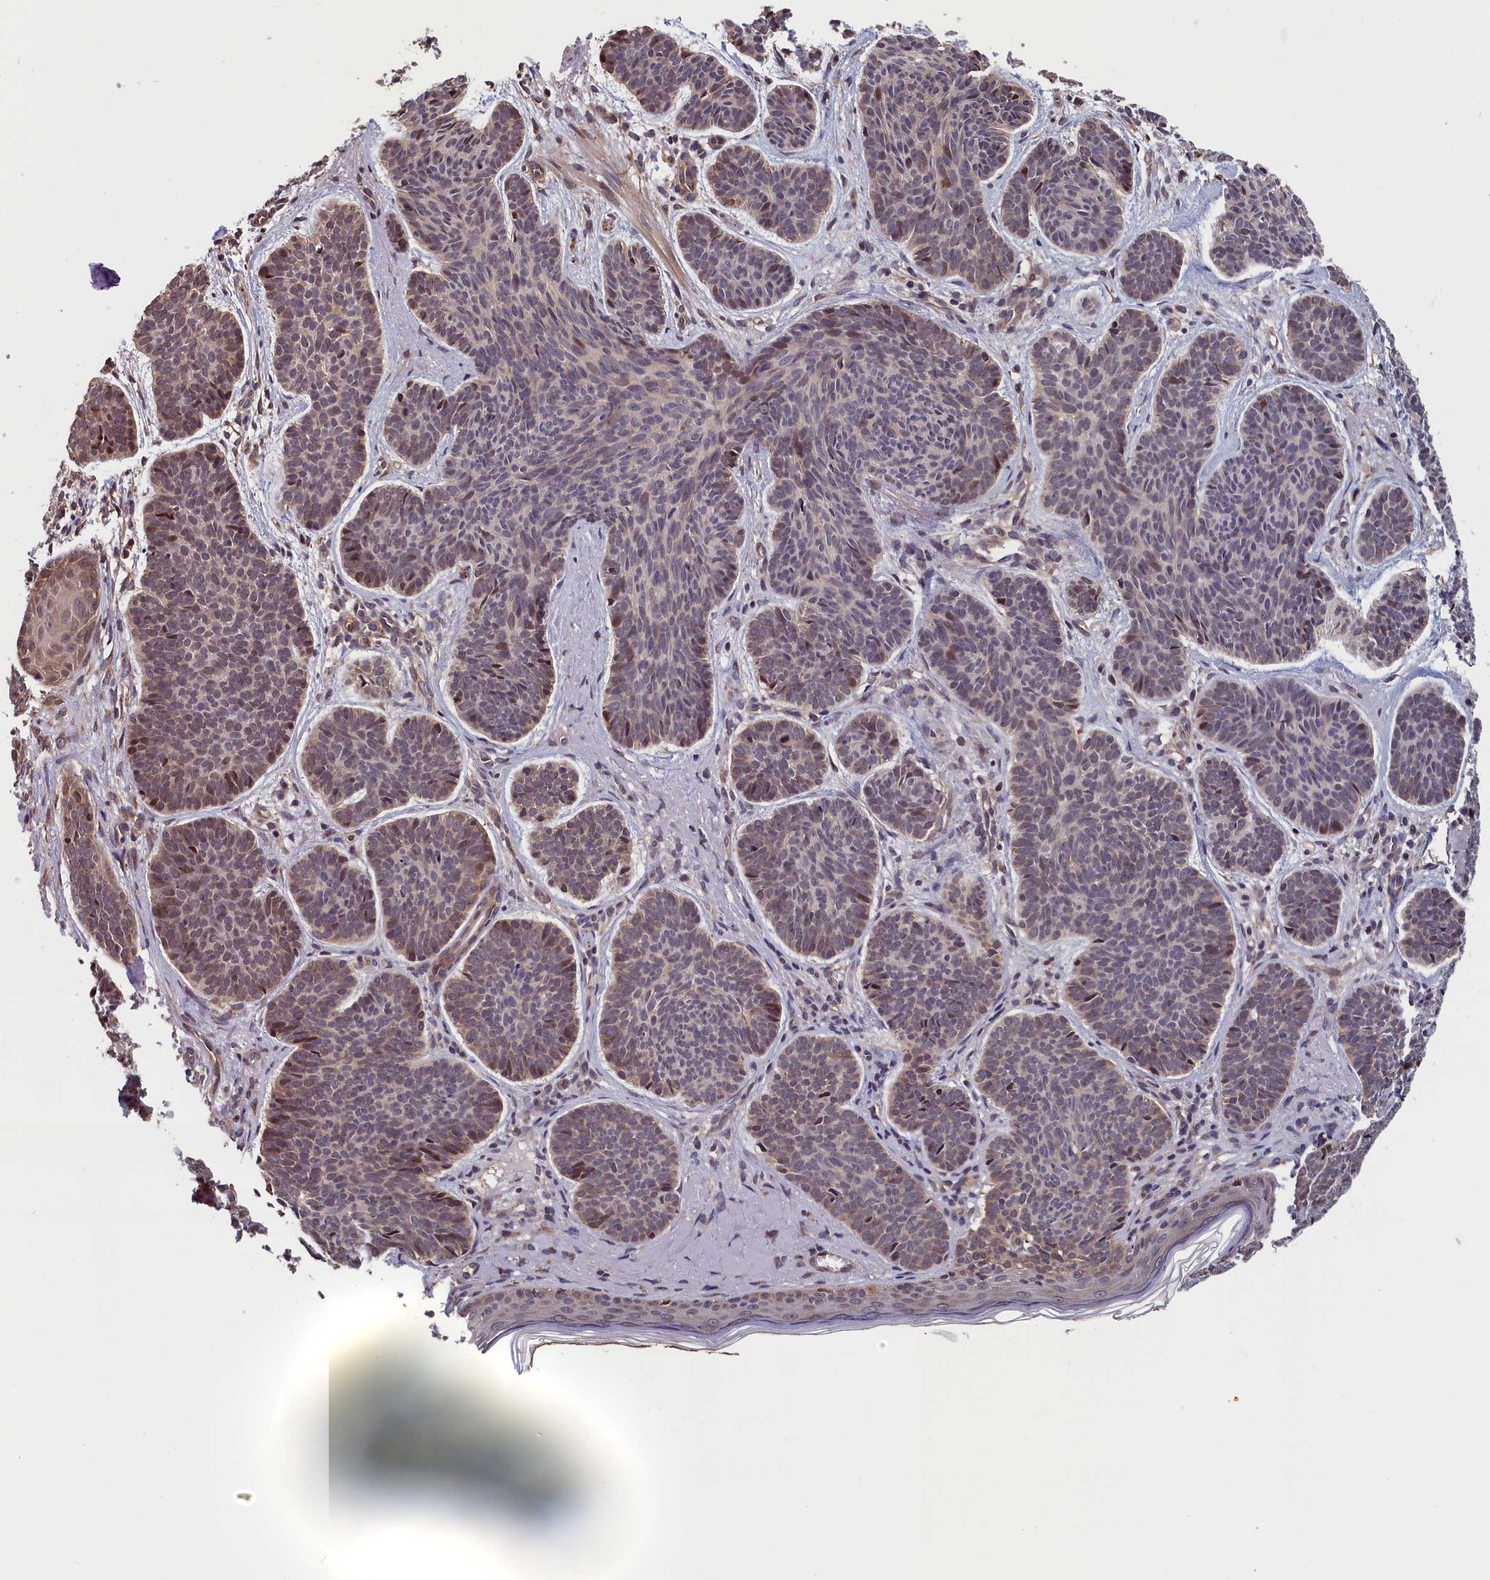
{"staining": {"intensity": "moderate", "quantity": "<25%", "location": "nuclear"}, "tissue": "skin cancer", "cell_type": "Tumor cells", "image_type": "cancer", "snomed": [{"axis": "morphology", "description": "Basal cell carcinoma"}, {"axis": "topography", "description": "Skin"}], "caption": "There is low levels of moderate nuclear staining in tumor cells of skin basal cell carcinoma, as demonstrated by immunohistochemical staining (brown color).", "gene": "TMEM116", "patient": {"sex": "female", "age": 74}}